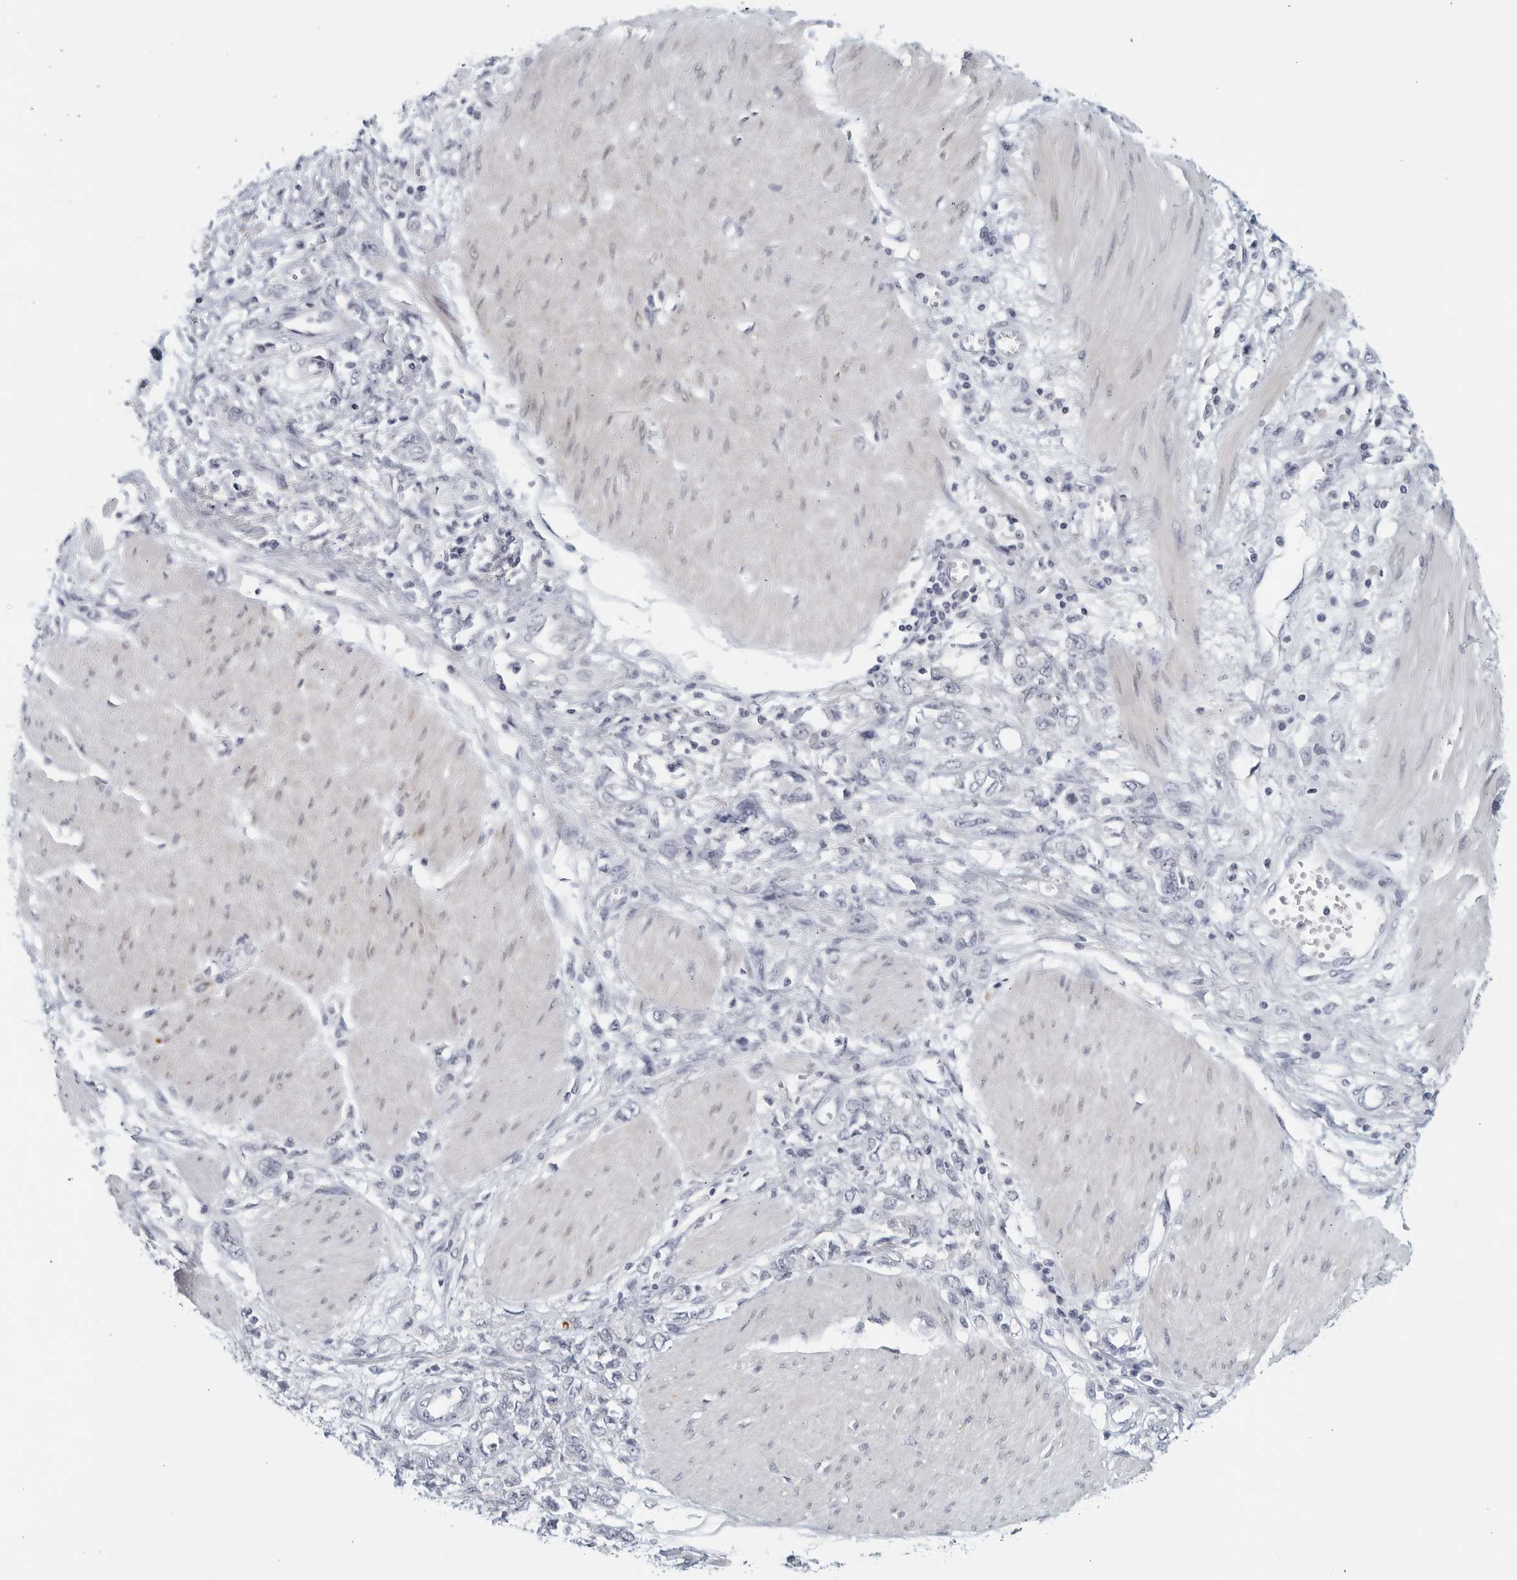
{"staining": {"intensity": "negative", "quantity": "none", "location": "none"}, "tissue": "stomach cancer", "cell_type": "Tumor cells", "image_type": "cancer", "snomed": [{"axis": "morphology", "description": "Adenocarcinoma, NOS"}, {"axis": "topography", "description": "Stomach"}], "caption": "This is an IHC image of stomach cancer. There is no expression in tumor cells.", "gene": "MATN1", "patient": {"sex": "female", "age": 76}}